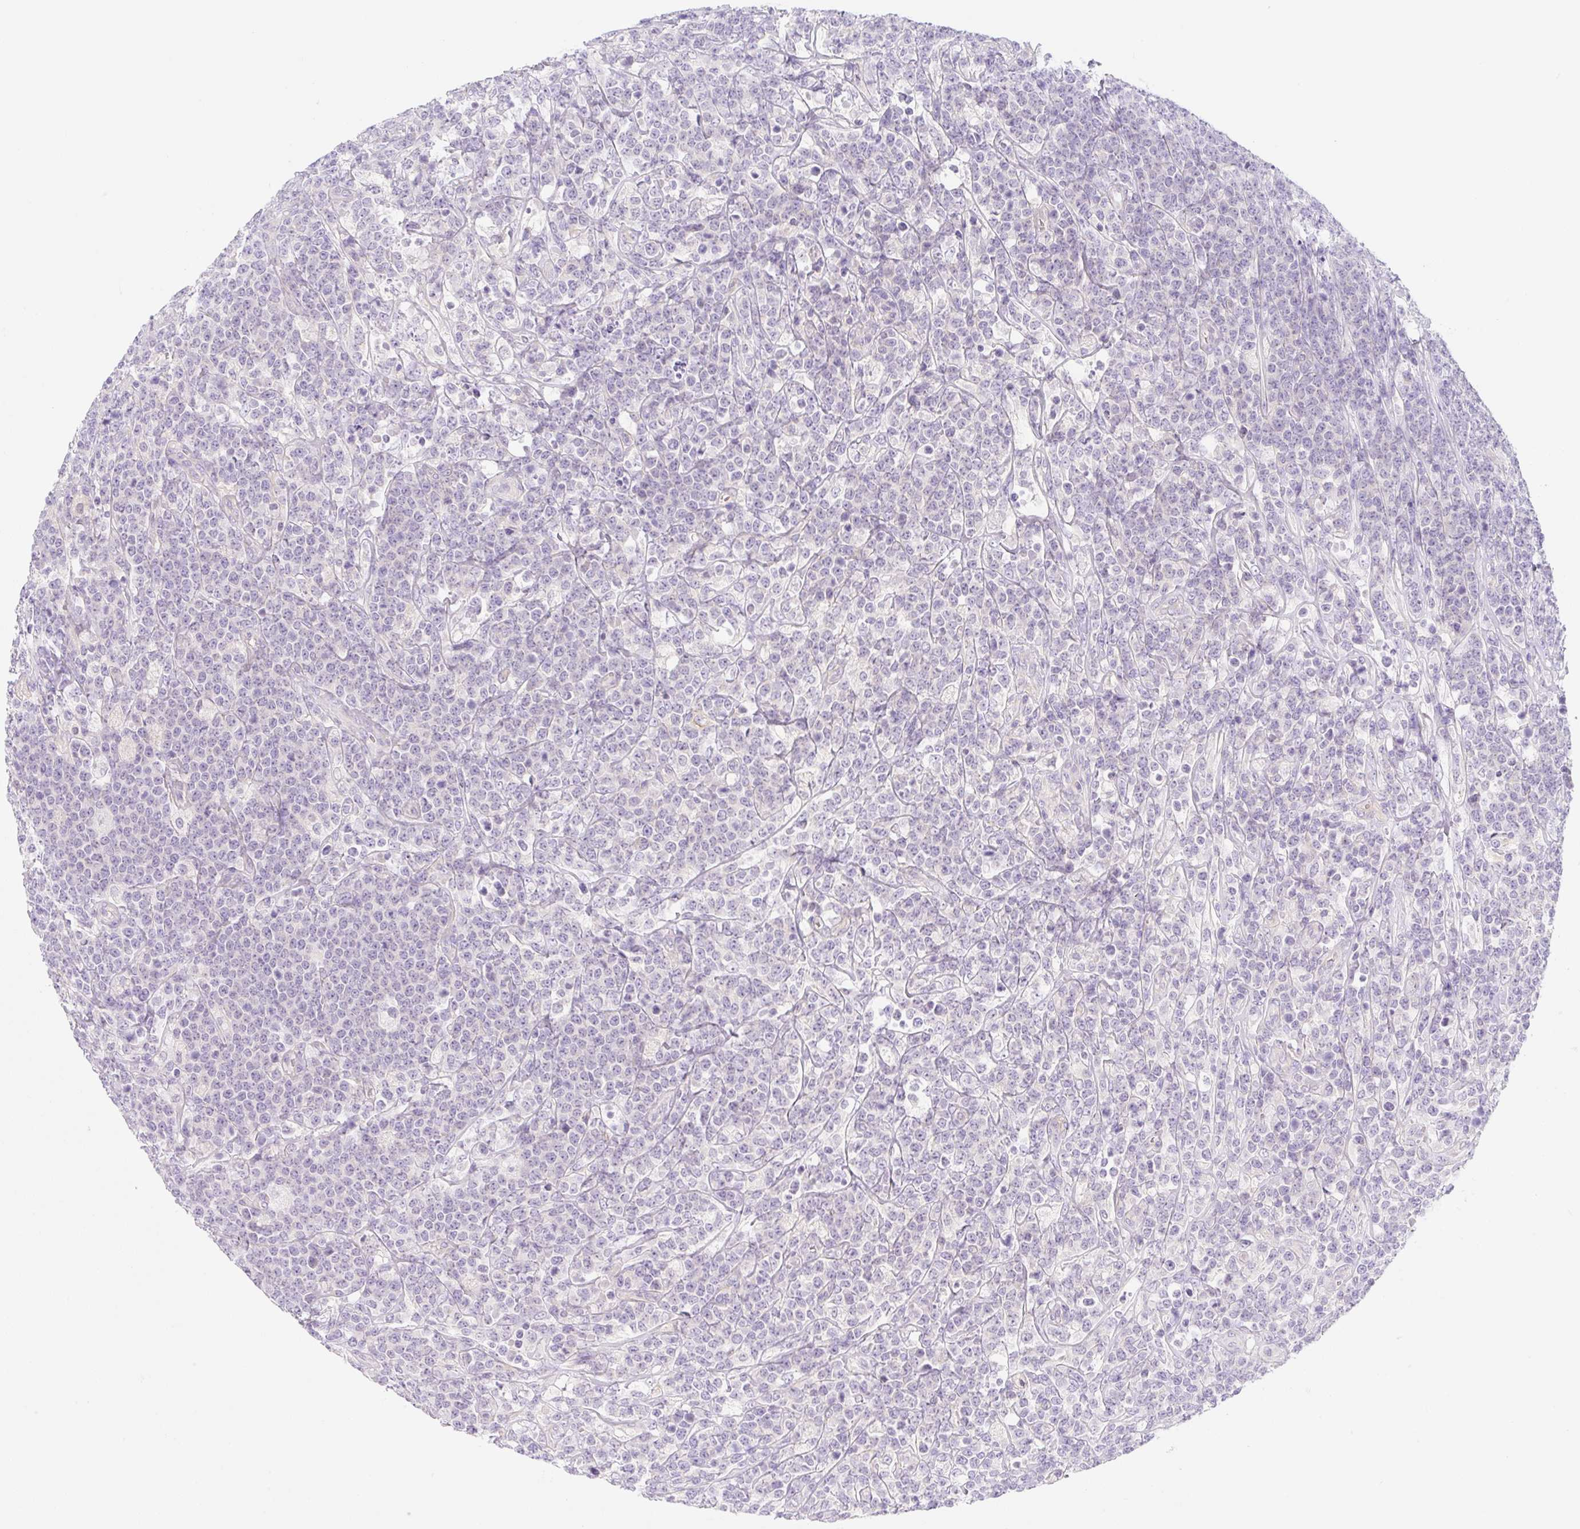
{"staining": {"intensity": "negative", "quantity": "none", "location": "none"}, "tissue": "lymphoma", "cell_type": "Tumor cells", "image_type": "cancer", "snomed": [{"axis": "morphology", "description": "Malignant lymphoma, non-Hodgkin's type, High grade"}, {"axis": "topography", "description": "Small intestine"}], "caption": "Immunohistochemistry (IHC) photomicrograph of lymphoma stained for a protein (brown), which reveals no staining in tumor cells.", "gene": "LYVE1", "patient": {"sex": "male", "age": 8}}